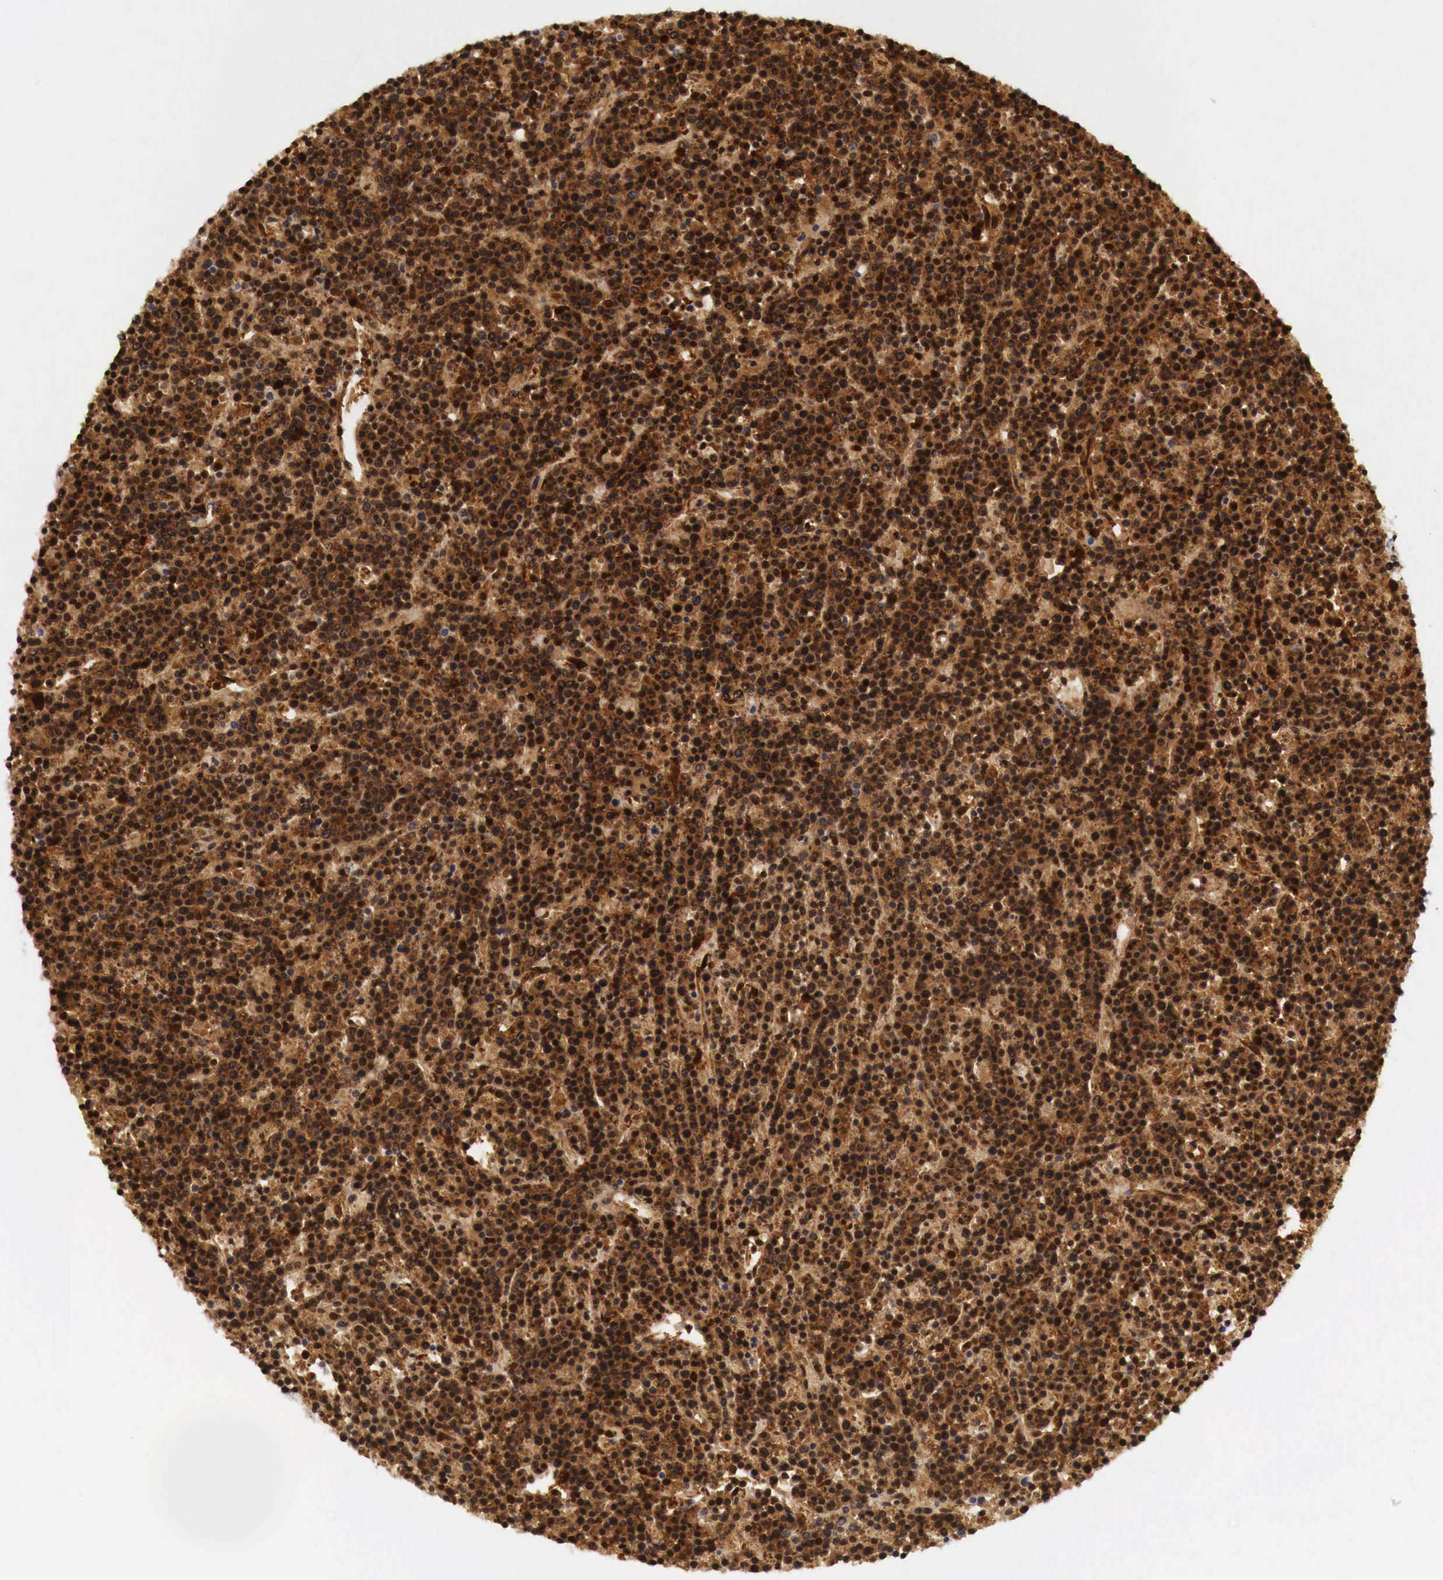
{"staining": {"intensity": "strong", "quantity": ">75%", "location": "cytoplasmic/membranous,nuclear"}, "tissue": "lymphoma", "cell_type": "Tumor cells", "image_type": "cancer", "snomed": [{"axis": "morphology", "description": "Malignant lymphoma, non-Hodgkin's type, High grade"}, {"axis": "topography", "description": "Ovary"}], "caption": "Strong cytoplasmic/membranous and nuclear expression for a protein is appreciated in approximately >75% of tumor cells of lymphoma using IHC.", "gene": "CASP3", "patient": {"sex": "female", "age": 56}}